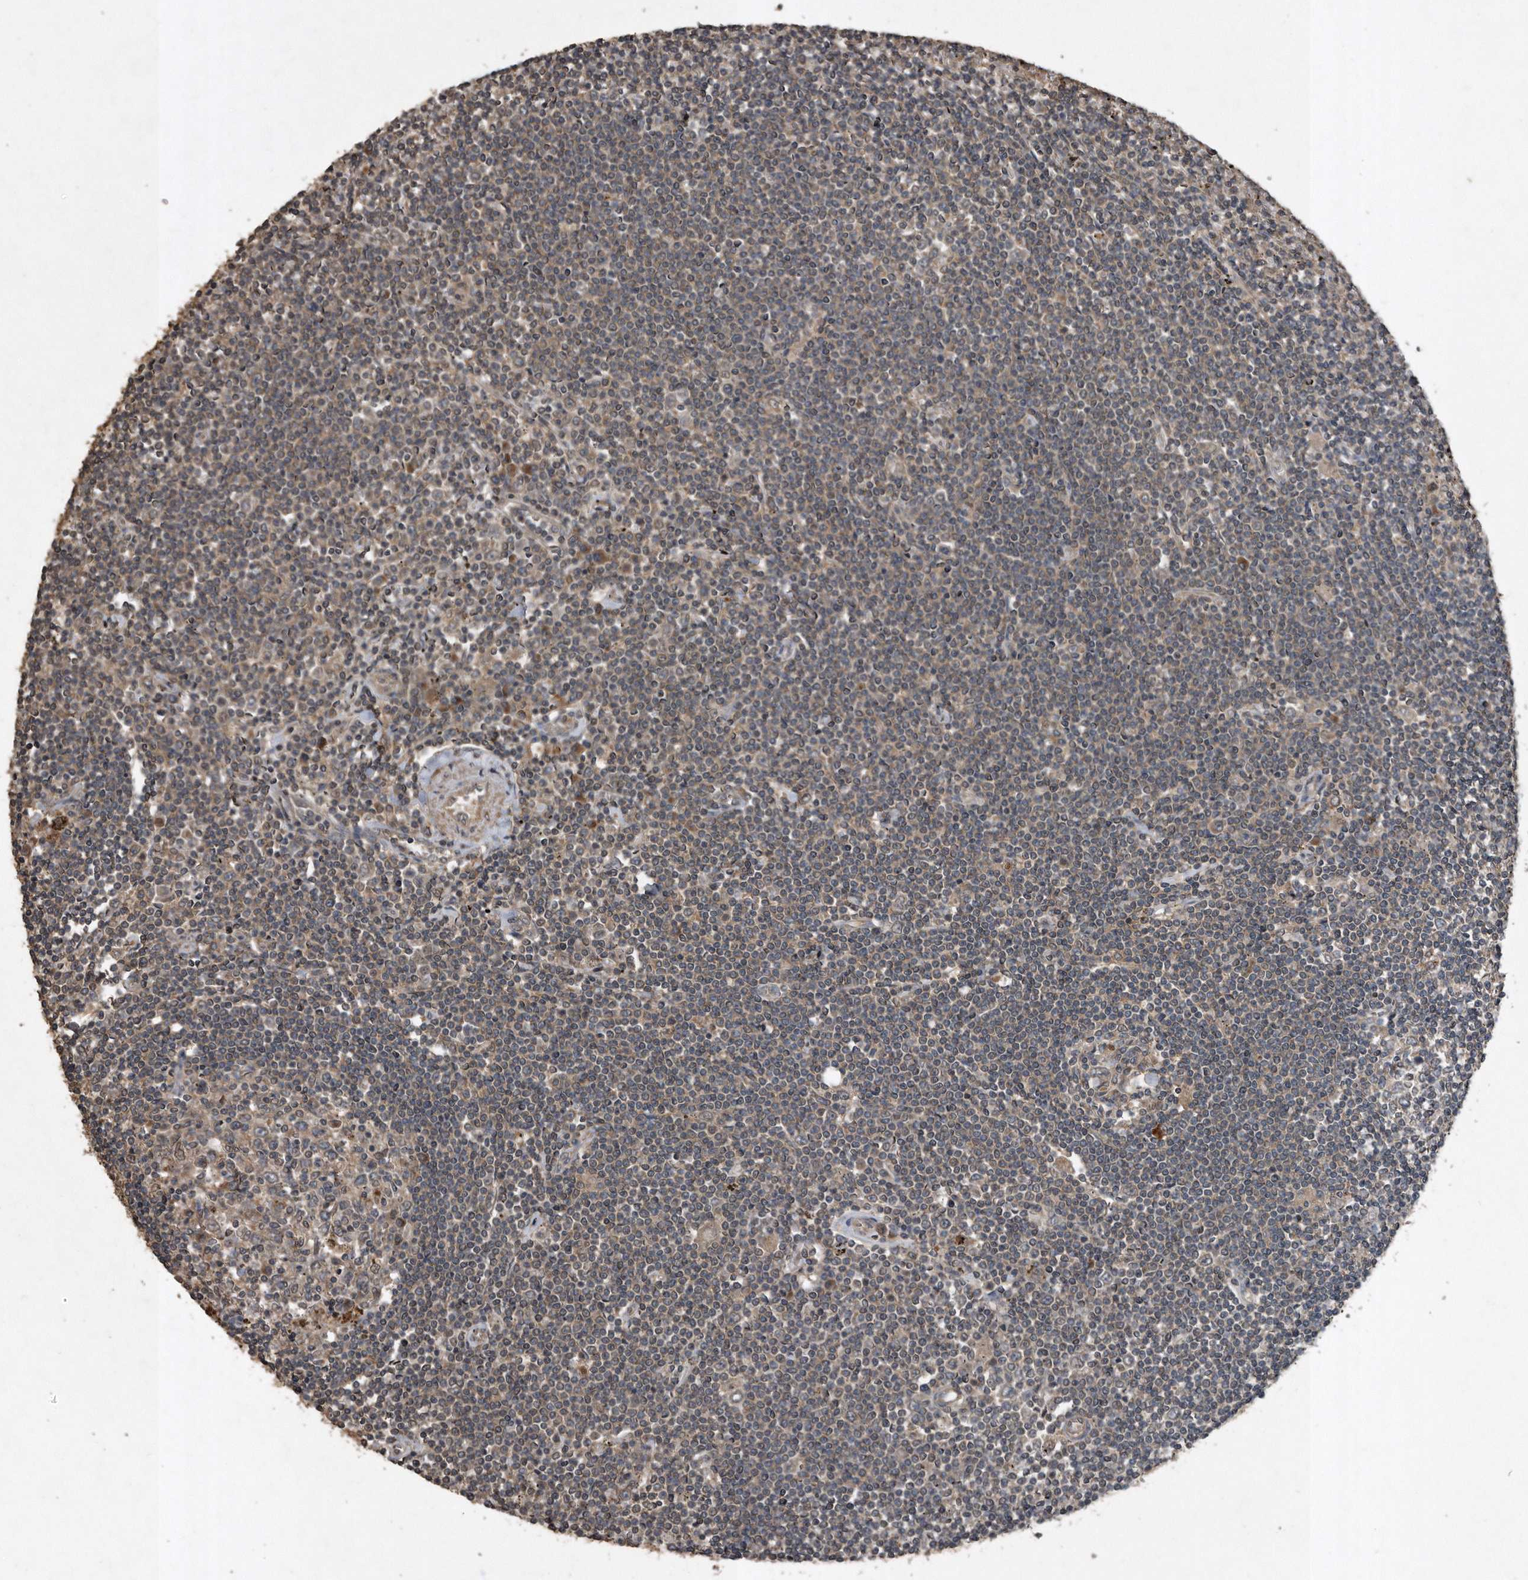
{"staining": {"intensity": "weak", "quantity": "25%-75%", "location": "cytoplasmic/membranous"}, "tissue": "lymphoma", "cell_type": "Tumor cells", "image_type": "cancer", "snomed": [{"axis": "morphology", "description": "Malignant lymphoma, non-Hodgkin's type, Low grade"}, {"axis": "topography", "description": "Spleen"}], "caption": "An image of lymphoma stained for a protein demonstrates weak cytoplasmic/membranous brown staining in tumor cells.", "gene": "NRBP1", "patient": {"sex": "male", "age": 76}}